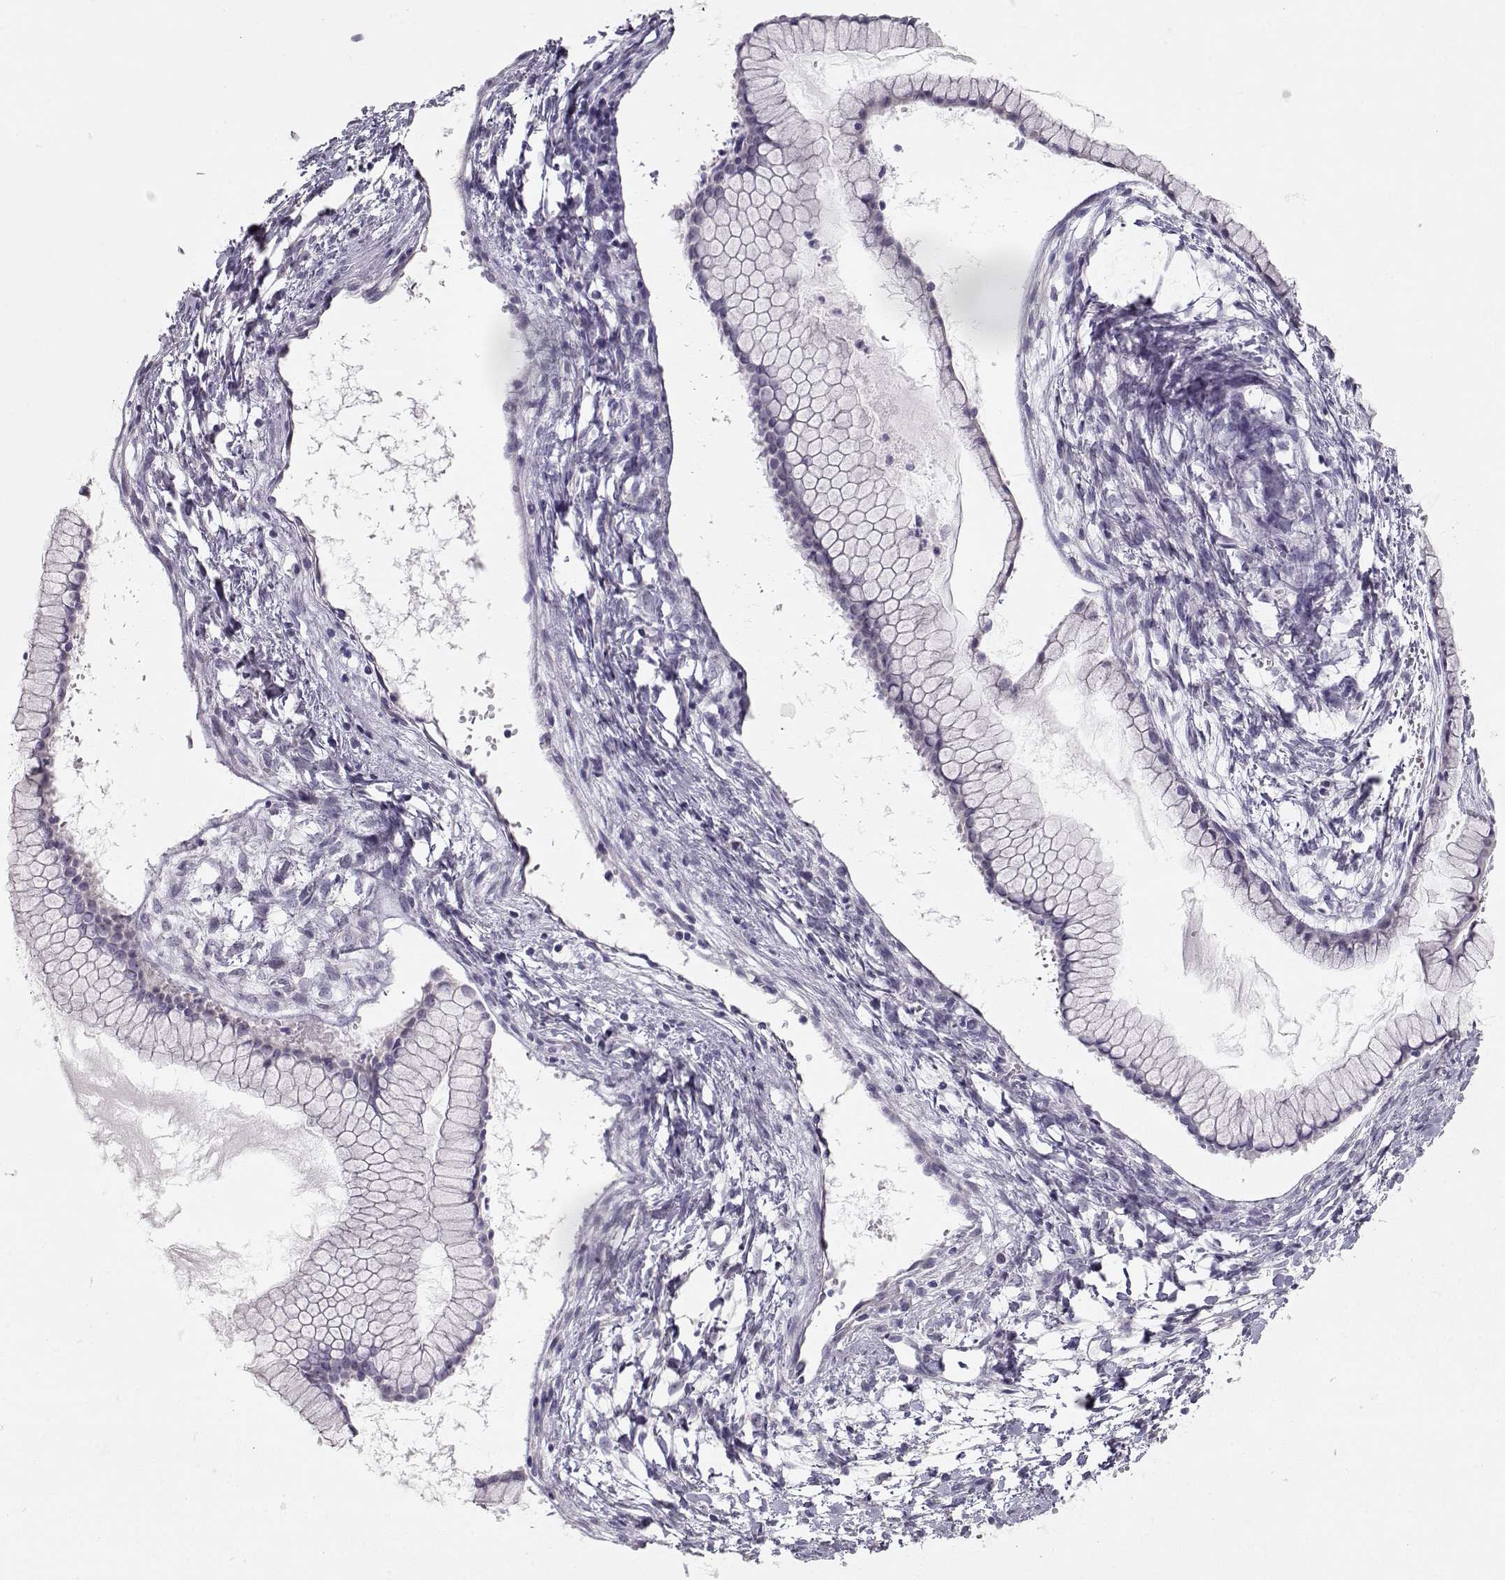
{"staining": {"intensity": "negative", "quantity": "none", "location": "none"}, "tissue": "ovarian cancer", "cell_type": "Tumor cells", "image_type": "cancer", "snomed": [{"axis": "morphology", "description": "Cystadenocarcinoma, mucinous, NOS"}, {"axis": "topography", "description": "Ovary"}], "caption": "Immunohistochemistry of ovarian cancer (mucinous cystadenocarcinoma) displays no expression in tumor cells.", "gene": "GLIPR1L2", "patient": {"sex": "female", "age": 41}}